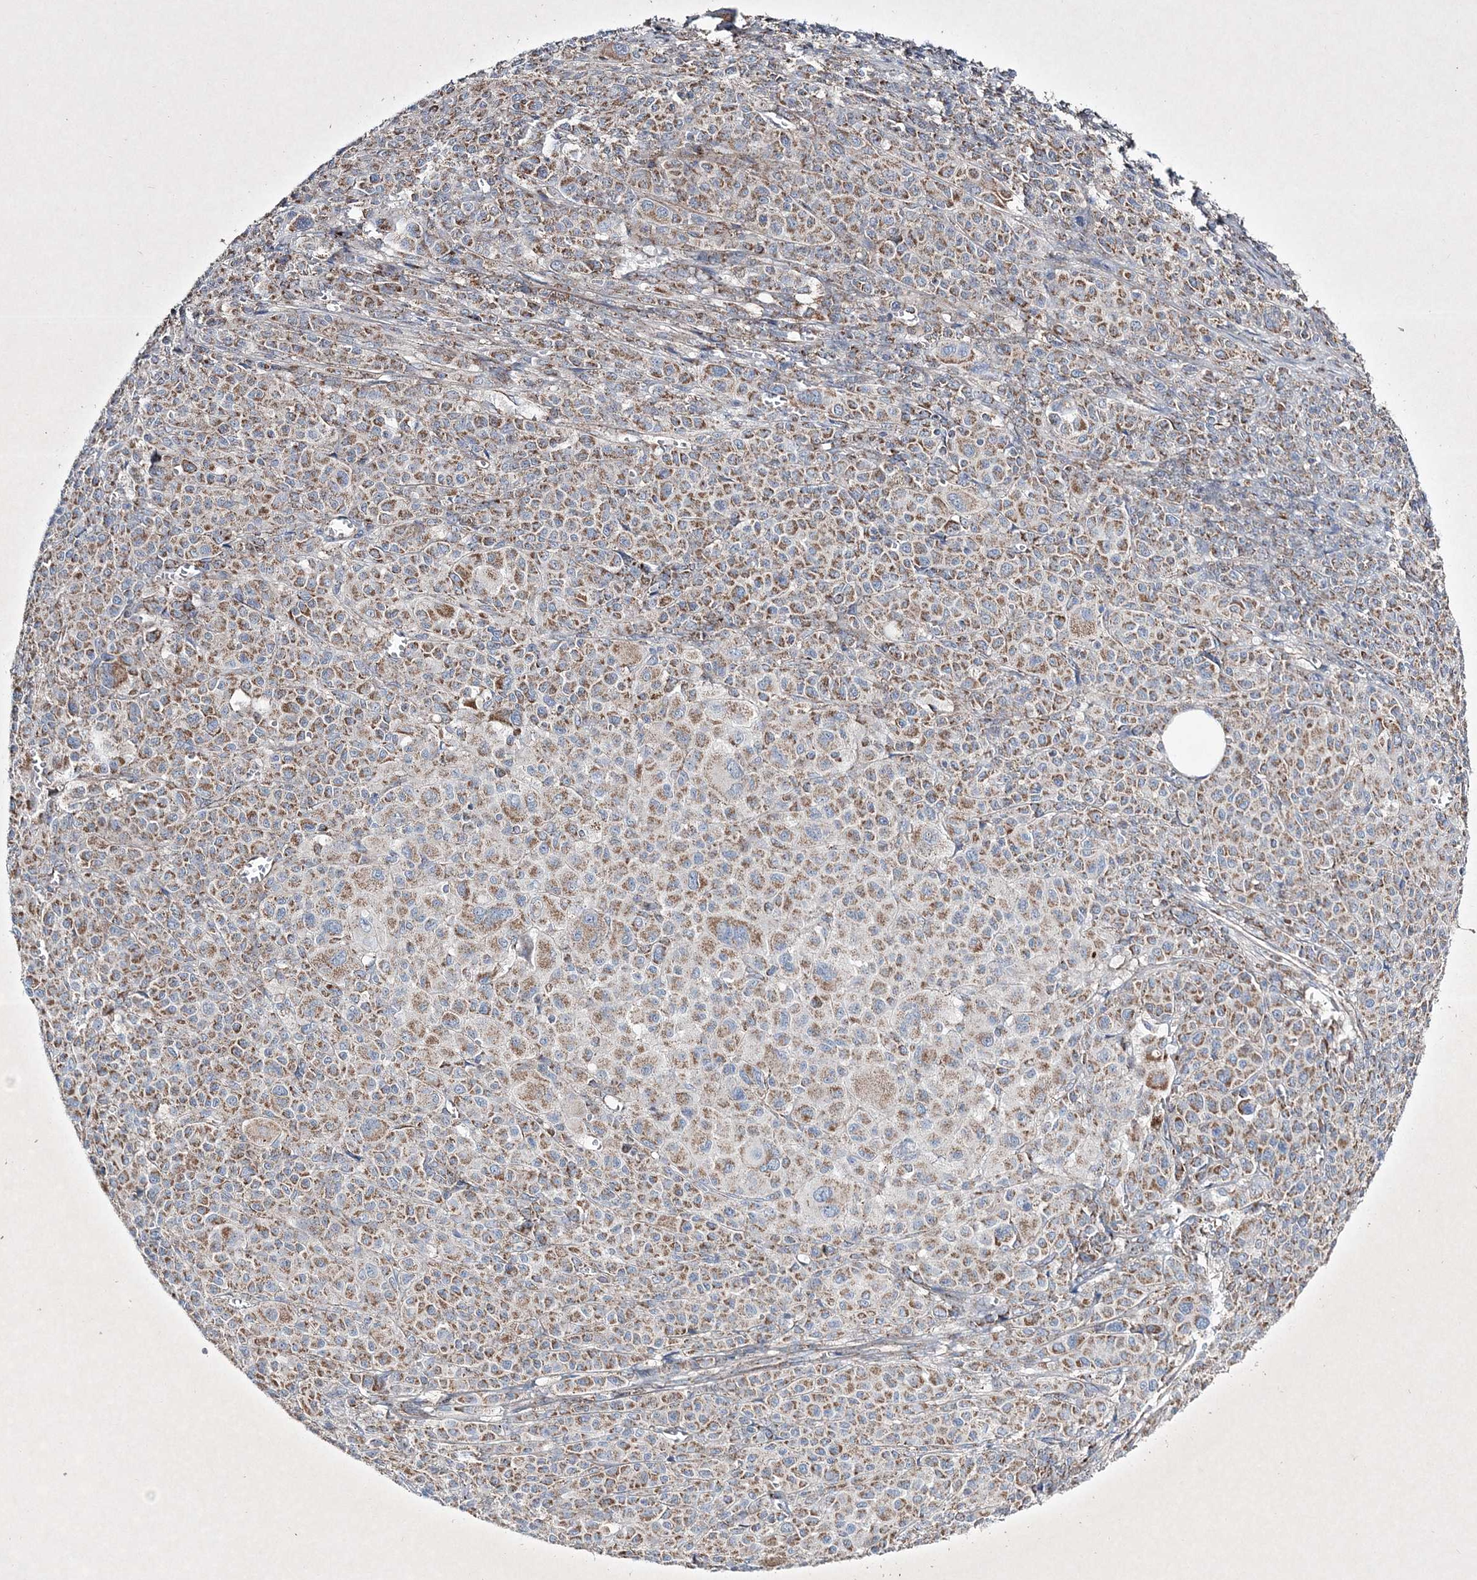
{"staining": {"intensity": "moderate", "quantity": ">75%", "location": "cytoplasmic/membranous"}, "tissue": "melanoma", "cell_type": "Tumor cells", "image_type": "cancer", "snomed": [{"axis": "morphology", "description": "Malignant melanoma, Metastatic site"}, {"axis": "topography", "description": "Skin"}], "caption": "IHC (DAB (3,3'-diaminobenzidine)) staining of human malignant melanoma (metastatic site) exhibits moderate cytoplasmic/membranous protein expression in approximately >75% of tumor cells.", "gene": "RICTOR", "patient": {"sex": "female", "age": 74}}